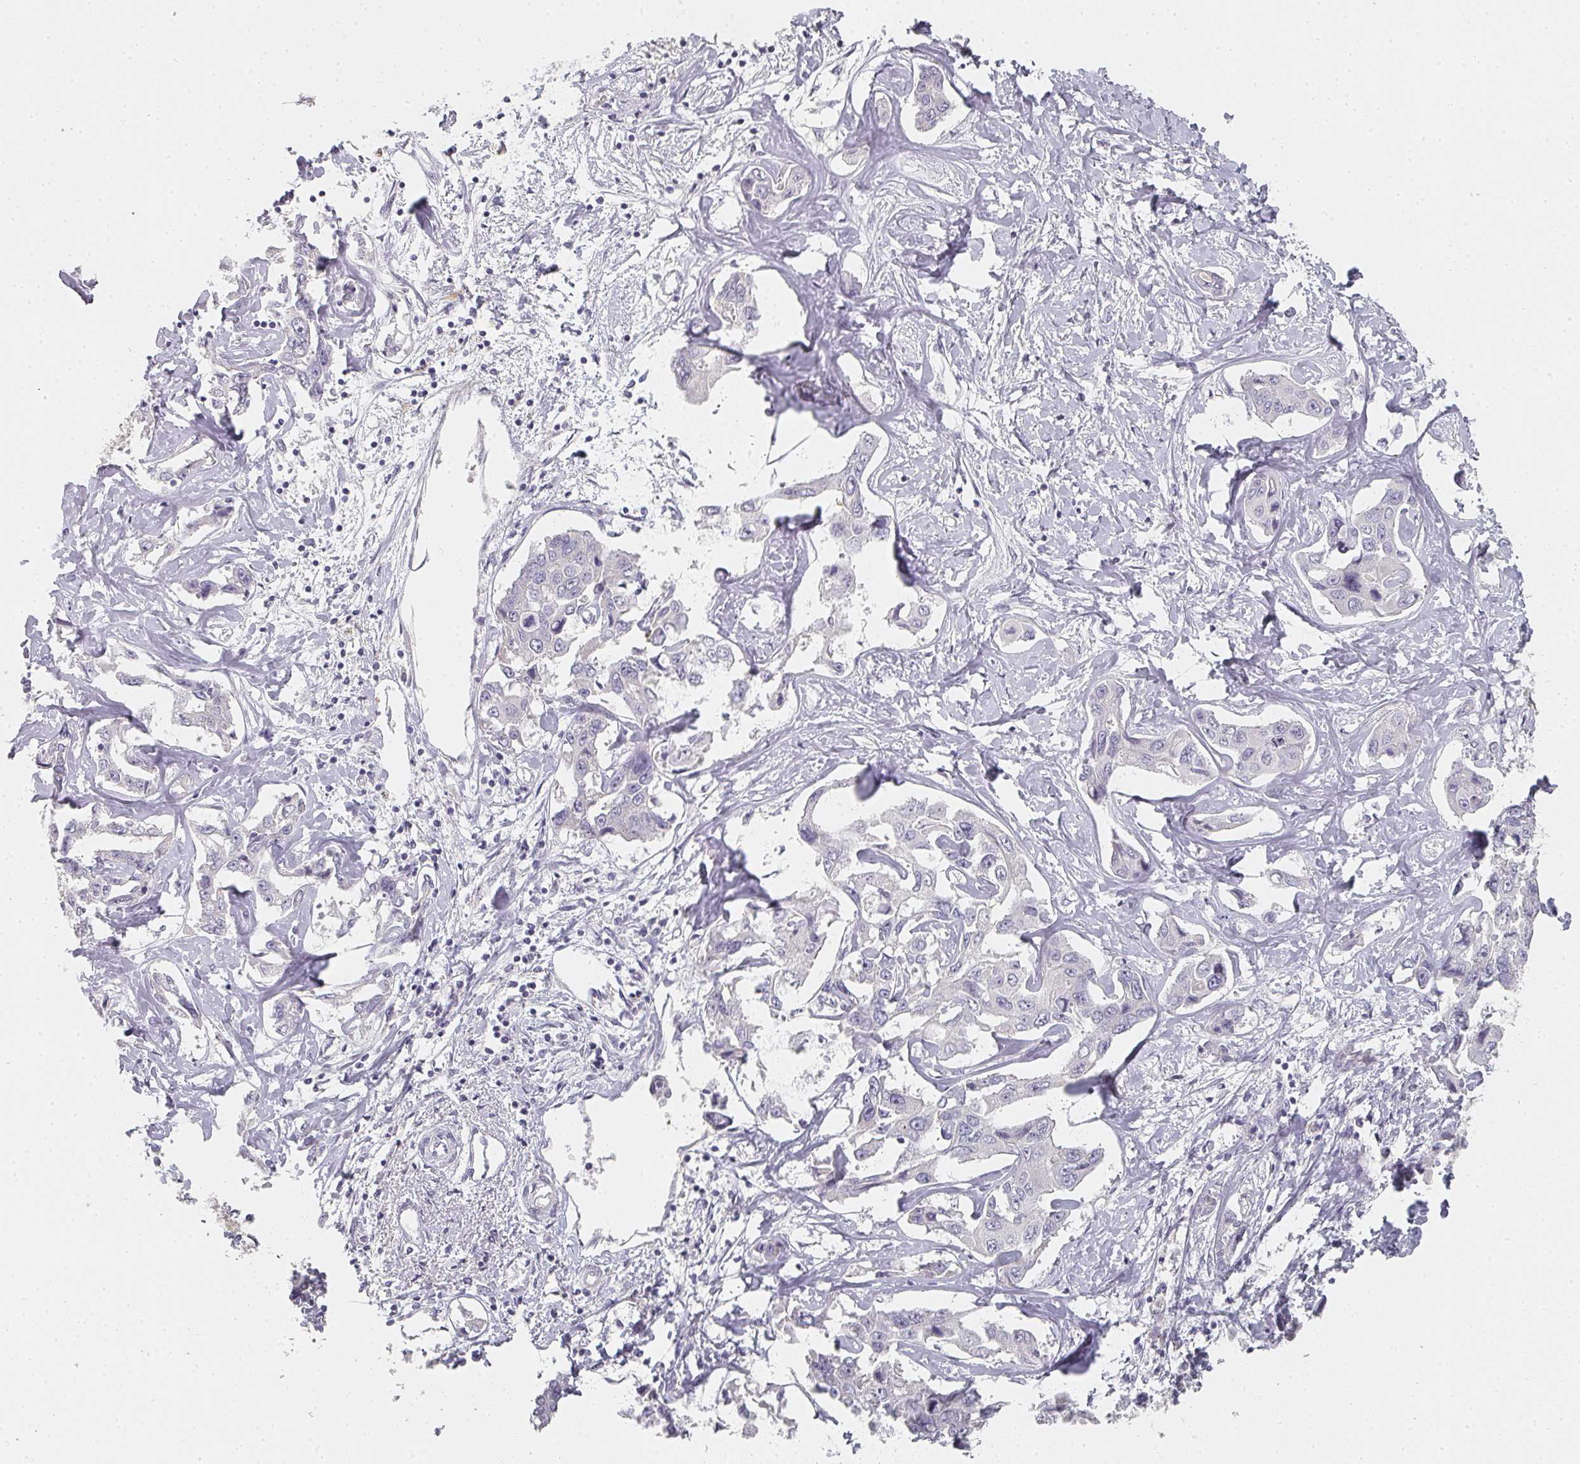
{"staining": {"intensity": "negative", "quantity": "none", "location": "none"}, "tissue": "liver cancer", "cell_type": "Tumor cells", "image_type": "cancer", "snomed": [{"axis": "morphology", "description": "Cholangiocarcinoma"}, {"axis": "topography", "description": "Liver"}], "caption": "A photomicrograph of liver cancer (cholangiocarcinoma) stained for a protein reveals no brown staining in tumor cells. (IHC, brightfield microscopy, high magnification).", "gene": "SHISA2", "patient": {"sex": "male", "age": 59}}